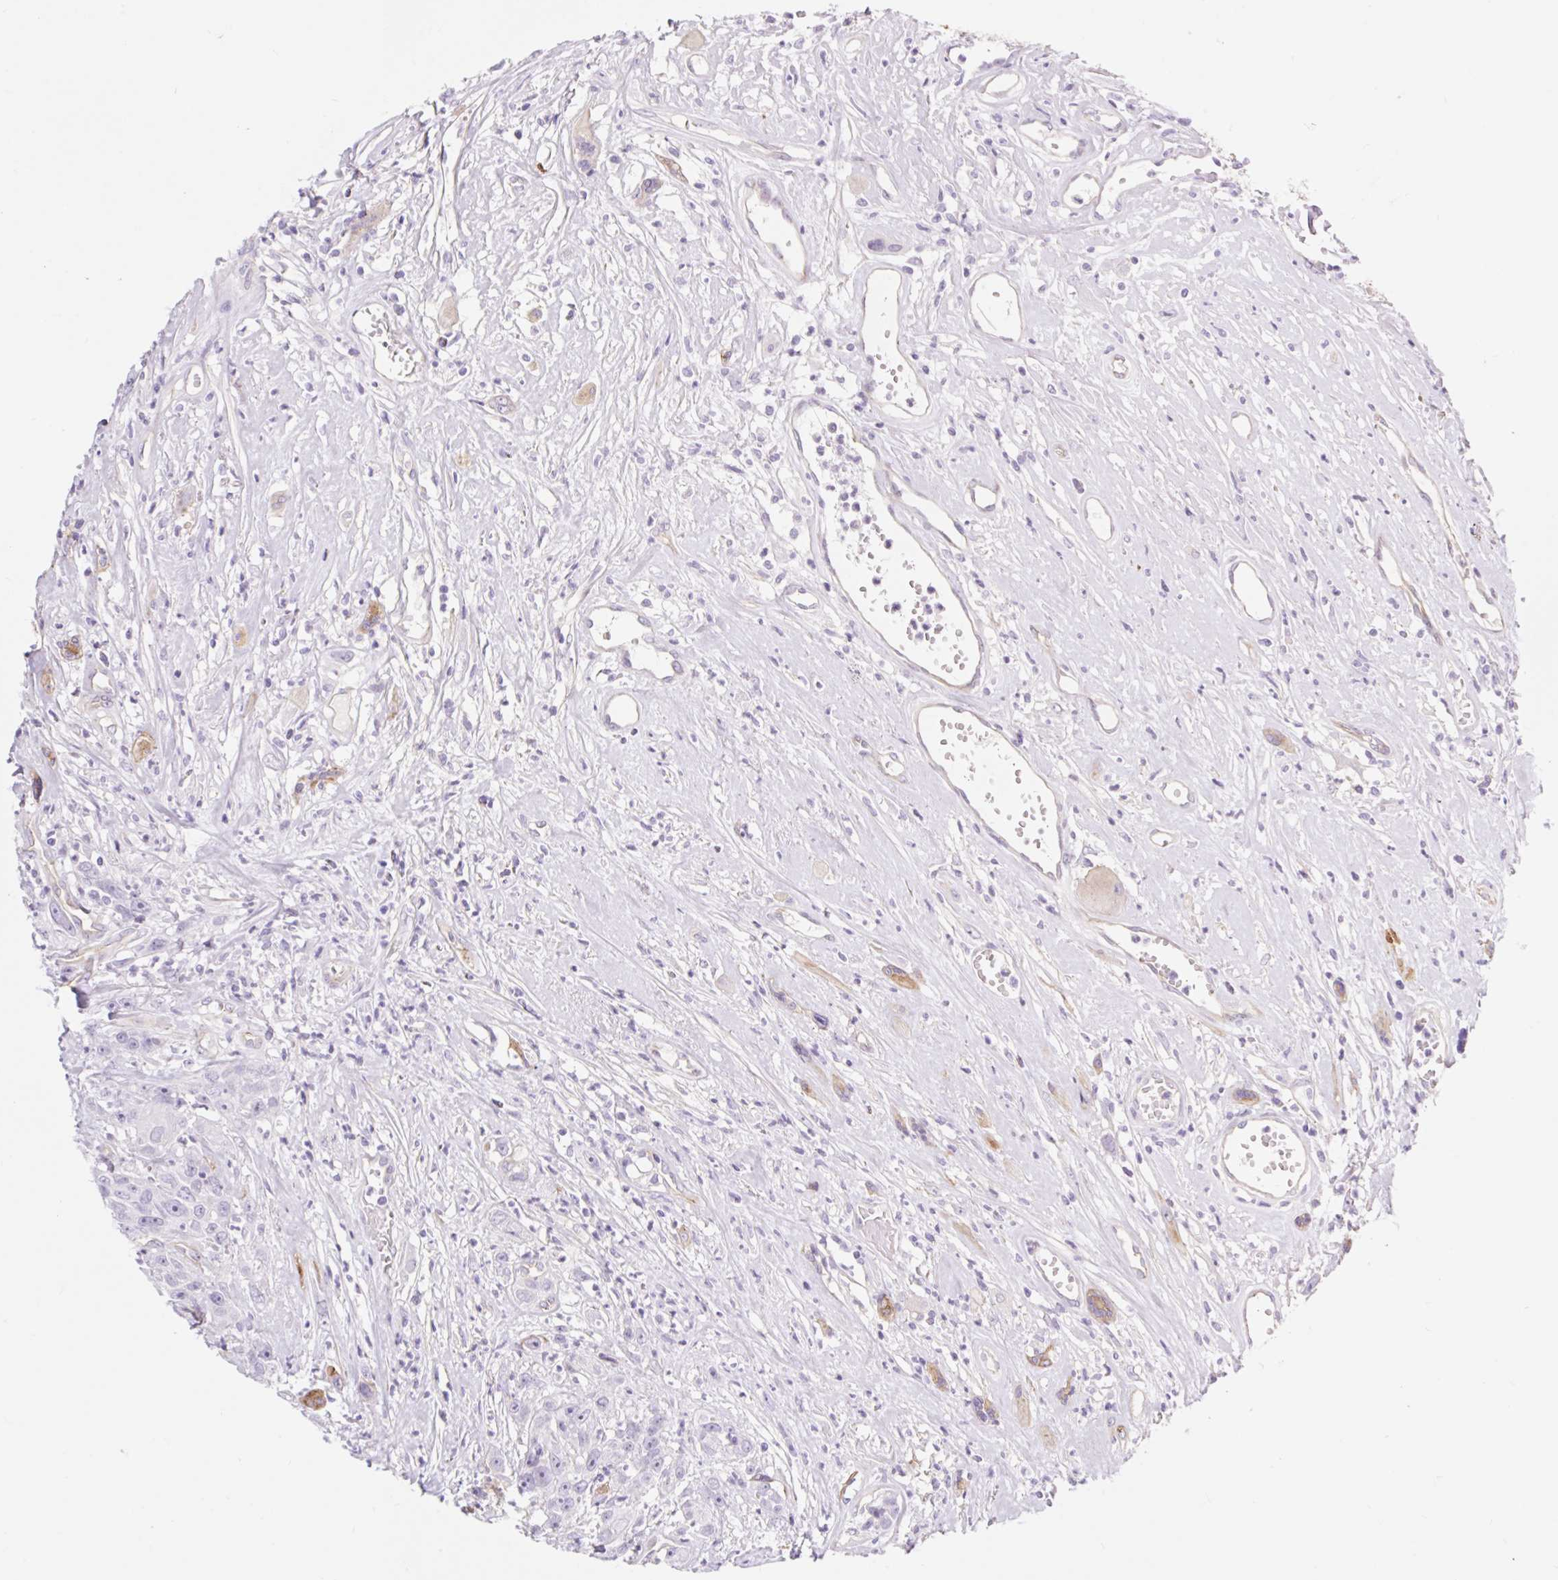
{"staining": {"intensity": "negative", "quantity": "none", "location": "none"}, "tissue": "head and neck cancer", "cell_type": "Tumor cells", "image_type": "cancer", "snomed": [{"axis": "morphology", "description": "Squamous cell carcinoma, NOS"}, {"axis": "topography", "description": "Head-Neck"}], "caption": "DAB immunohistochemical staining of human head and neck cancer displays no significant staining in tumor cells.", "gene": "BCAS1", "patient": {"sex": "male", "age": 57}}